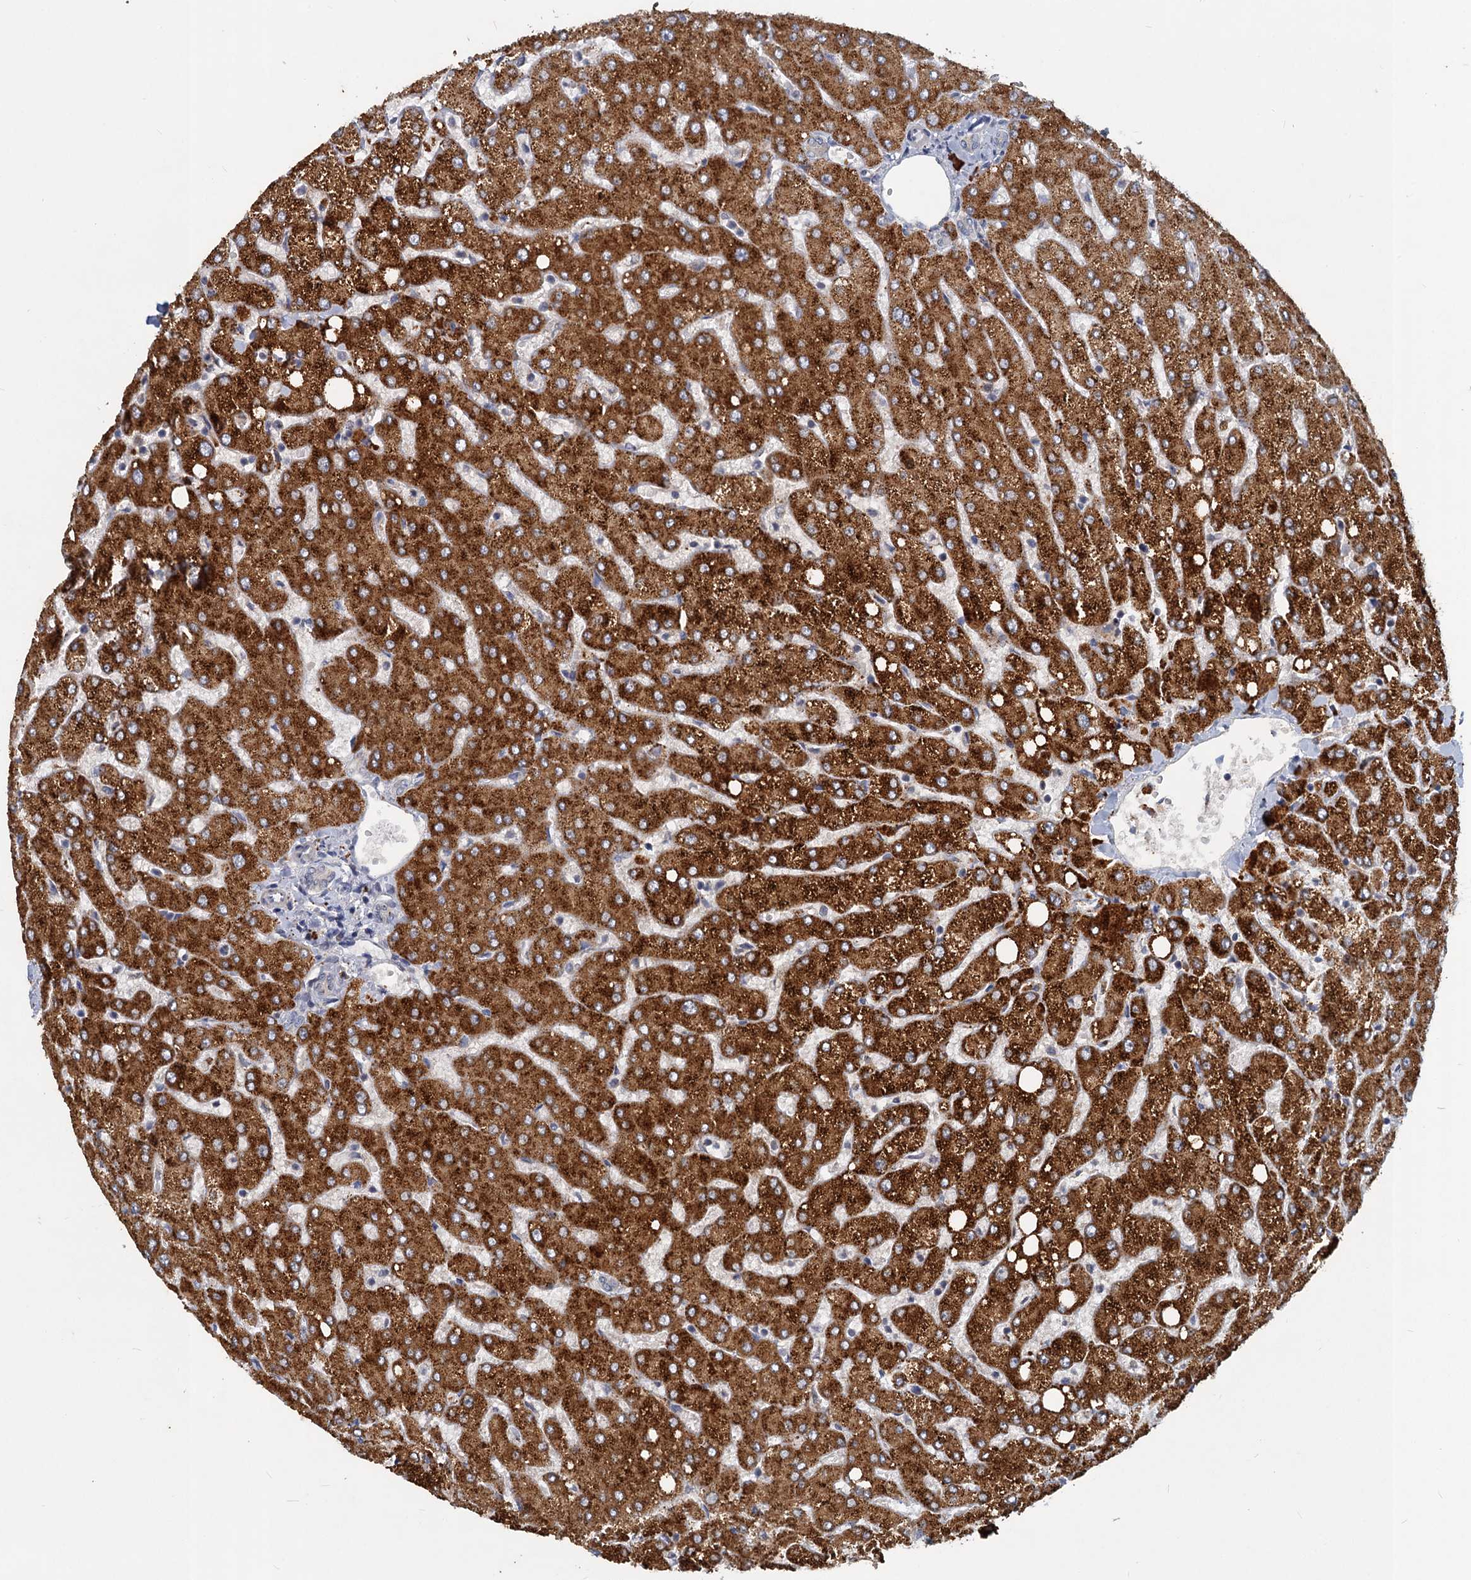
{"staining": {"intensity": "negative", "quantity": "none", "location": "none"}, "tissue": "liver", "cell_type": "Cholangiocytes", "image_type": "normal", "snomed": [{"axis": "morphology", "description": "Normal tissue, NOS"}, {"axis": "topography", "description": "Liver"}], "caption": "This is an immunohistochemistry (IHC) image of normal human liver. There is no positivity in cholangiocytes.", "gene": "SLC2A7", "patient": {"sex": "female", "age": 54}}